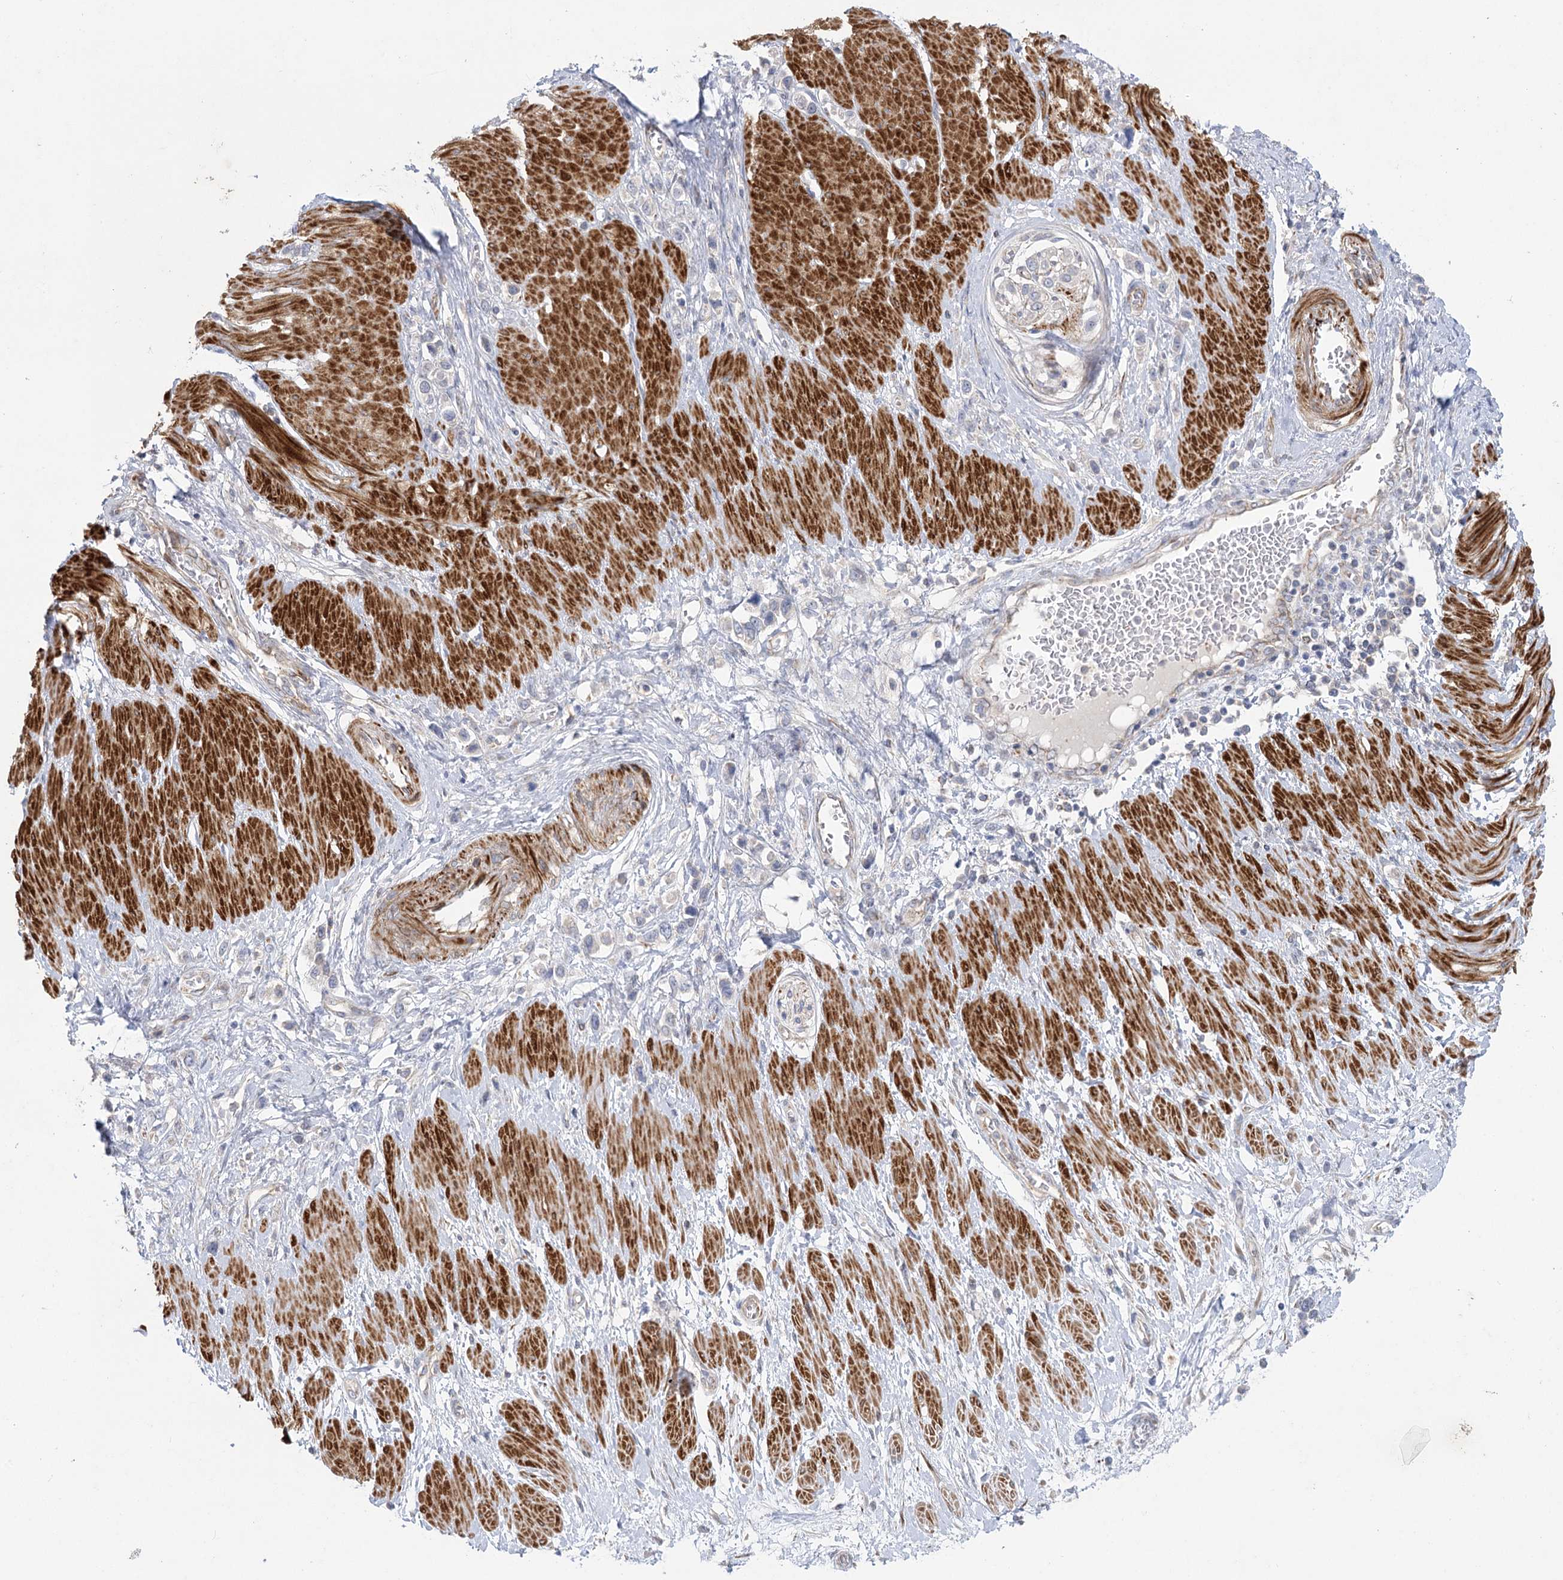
{"staining": {"intensity": "negative", "quantity": "none", "location": "none"}, "tissue": "stomach cancer", "cell_type": "Tumor cells", "image_type": "cancer", "snomed": [{"axis": "morphology", "description": "Normal tissue, NOS"}, {"axis": "morphology", "description": "Adenocarcinoma, NOS"}, {"axis": "topography", "description": "Stomach, upper"}, {"axis": "topography", "description": "Stomach"}], "caption": "There is no significant expression in tumor cells of stomach cancer (adenocarcinoma).", "gene": "DHTKD1", "patient": {"sex": "female", "age": 65}}